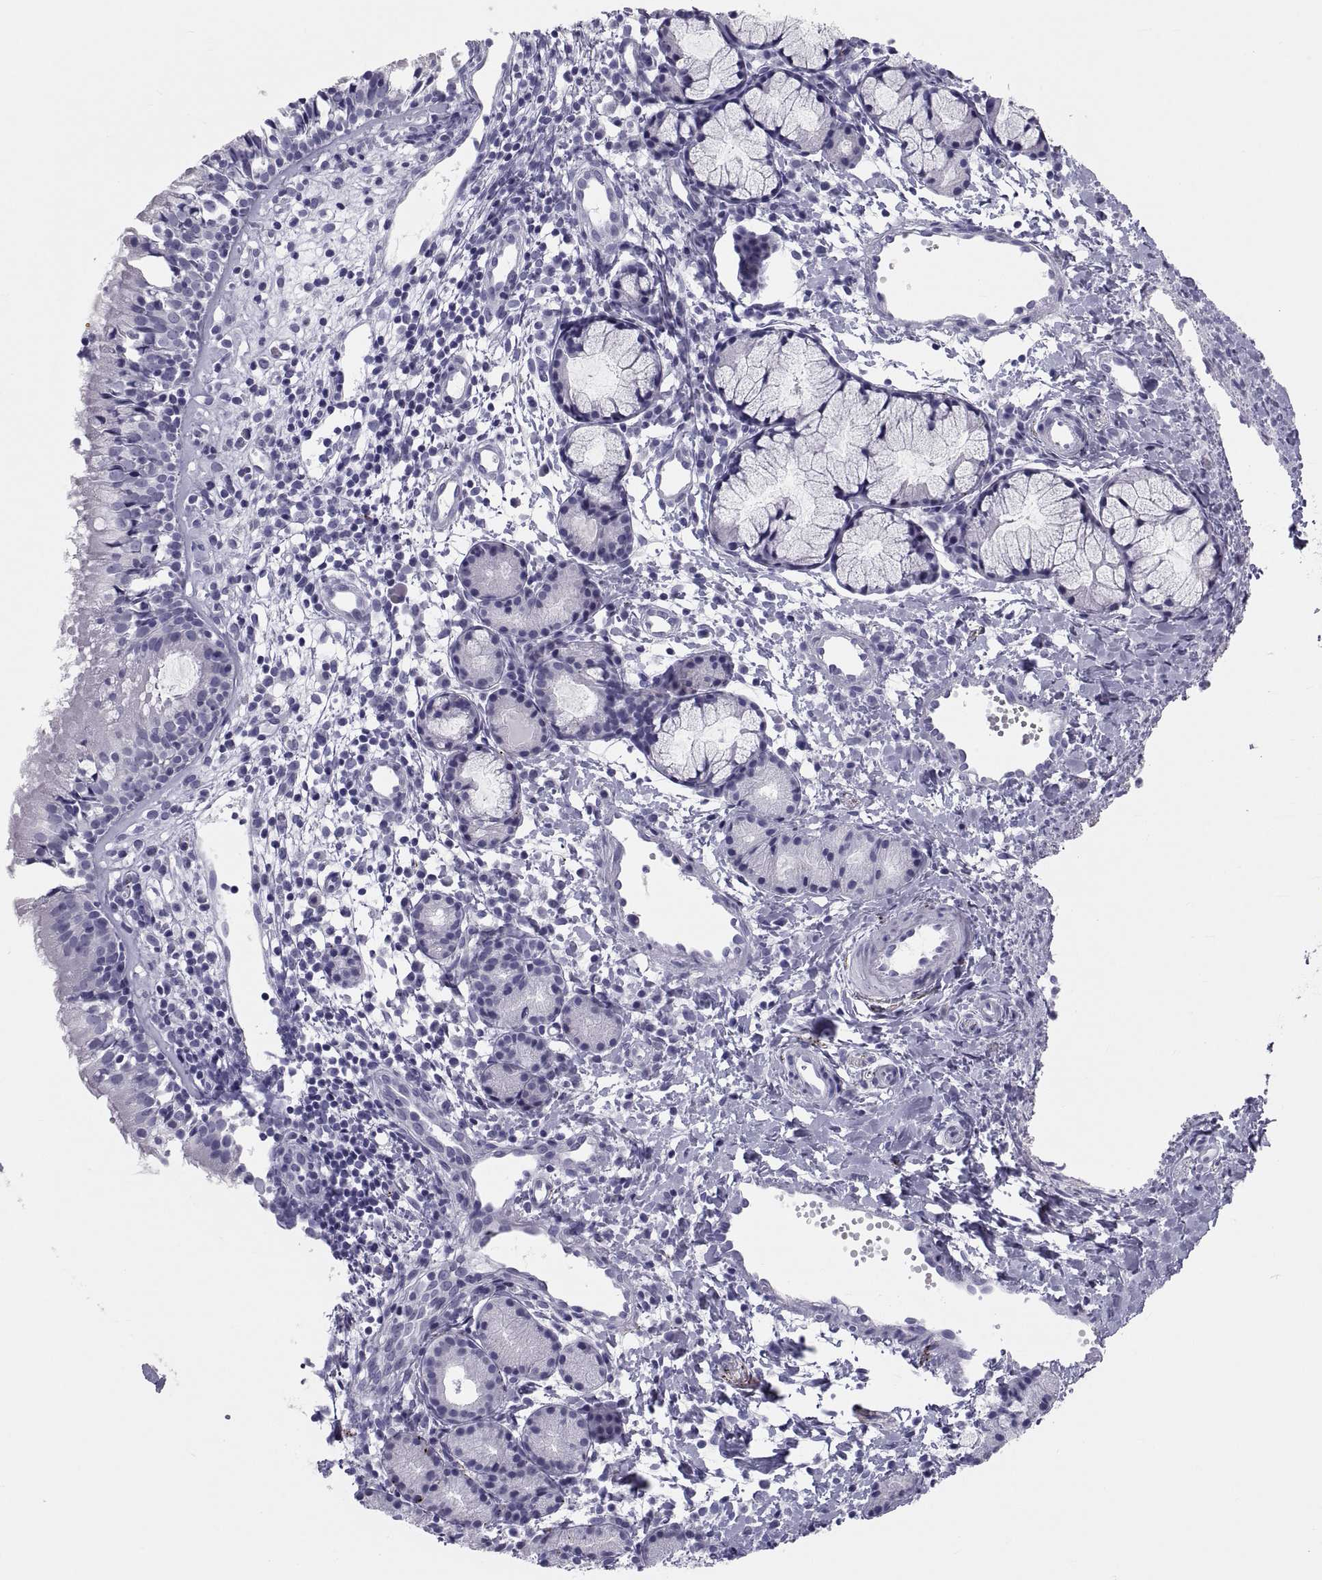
{"staining": {"intensity": "negative", "quantity": "none", "location": "none"}, "tissue": "nasopharynx", "cell_type": "Respiratory epithelial cells", "image_type": "normal", "snomed": [{"axis": "morphology", "description": "Normal tissue, NOS"}, {"axis": "topography", "description": "Nasopharynx"}], "caption": "Protein analysis of benign nasopharynx shows no significant expression in respiratory epithelial cells.", "gene": "DEFB129", "patient": {"sex": "male", "age": 9}}